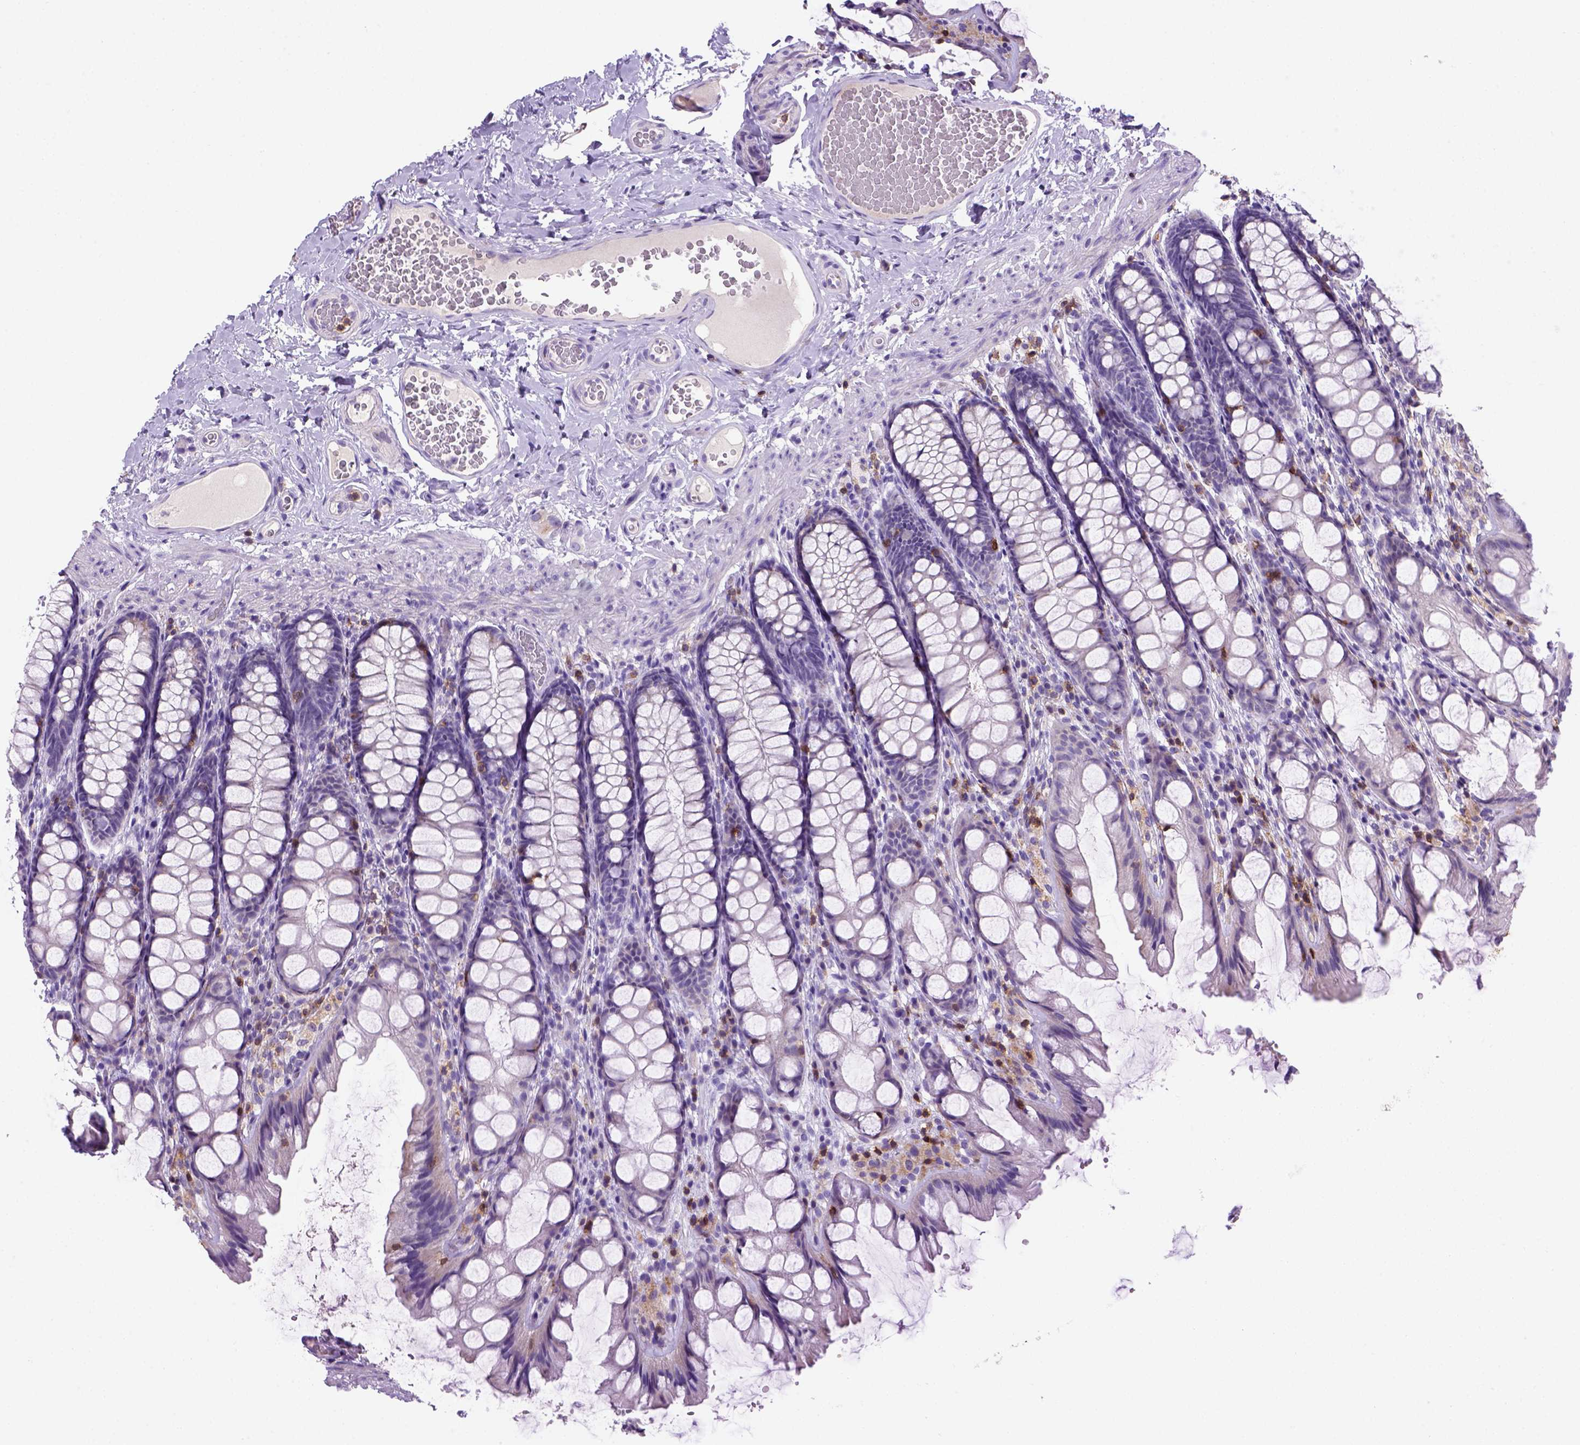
{"staining": {"intensity": "negative", "quantity": "none", "location": "none"}, "tissue": "colon", "cell_type": "Endothelial cells", "image_type": "normal", "snomed": [{"axis": "morphology", "description": "Normal tissue, NOS"}, {"axis": "topography", "description": "Colon"}], "caption": "This is a histopathology image of immunohistochemistry staining of benign colon, which shows no positivity in endothelial cells. (Immunohistochemistry (ihc), brightfield microscopy, high magnification).", "gene": "CD3E", "patient": {"sex": "male", "age": 47}}